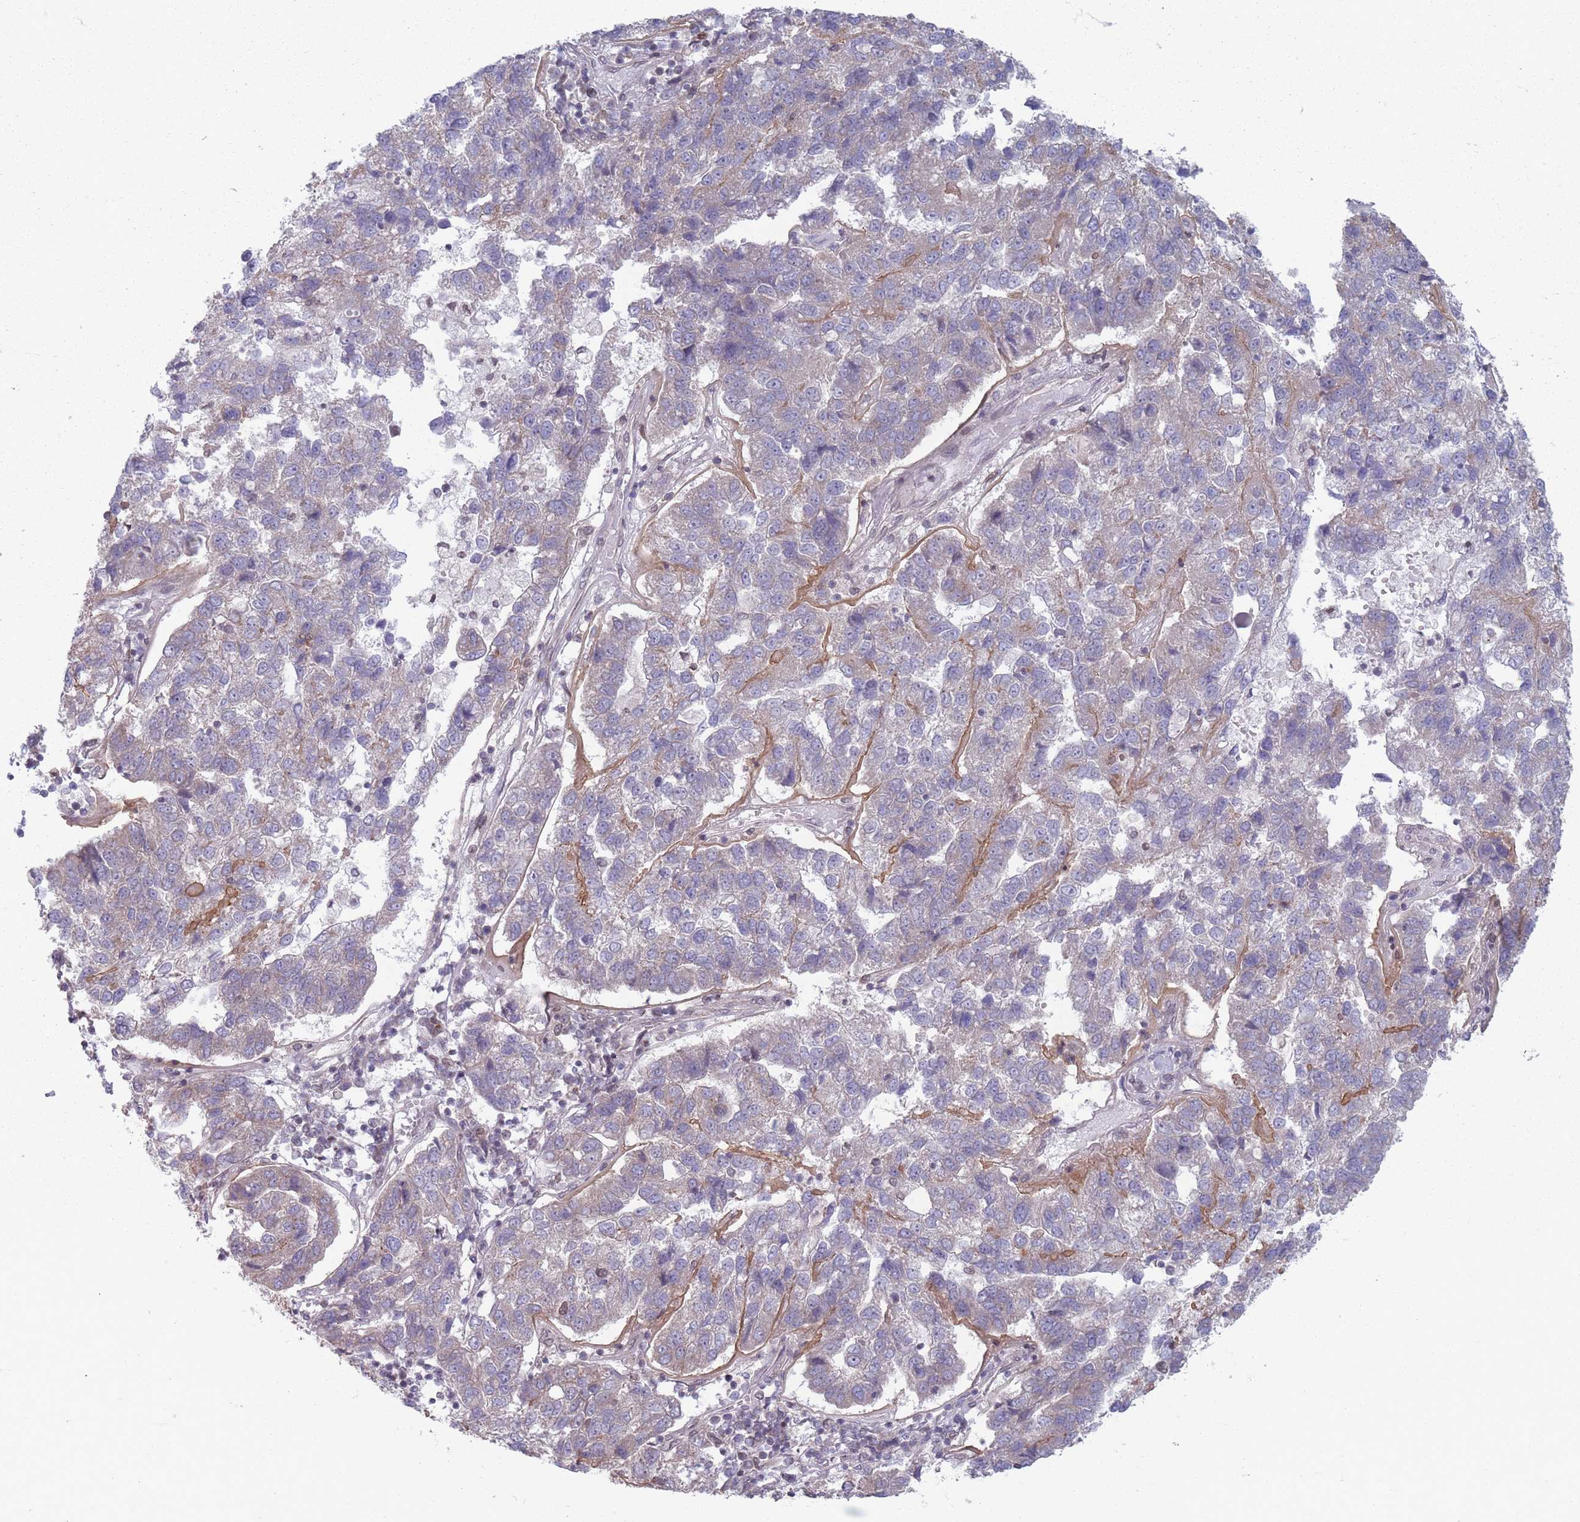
{"staining": {"intensity": "negative", "quantity": "none", "location": "none"}, "tissue": "pancreatic cancer", "cell_type": "Tumor cells", "image_type": "cancer", "snomed": [{"axis": "morphology", "description": "Adenocarcinoma, NOS"}, {"axis": "topography", "description": "Pancreas"}], "caption": "Tumor cells show no significant positivity in pancreatic cancer (adenocarcinoma).", "gene": "VRK2", "patient": {"sex": "female", "age": 61}}